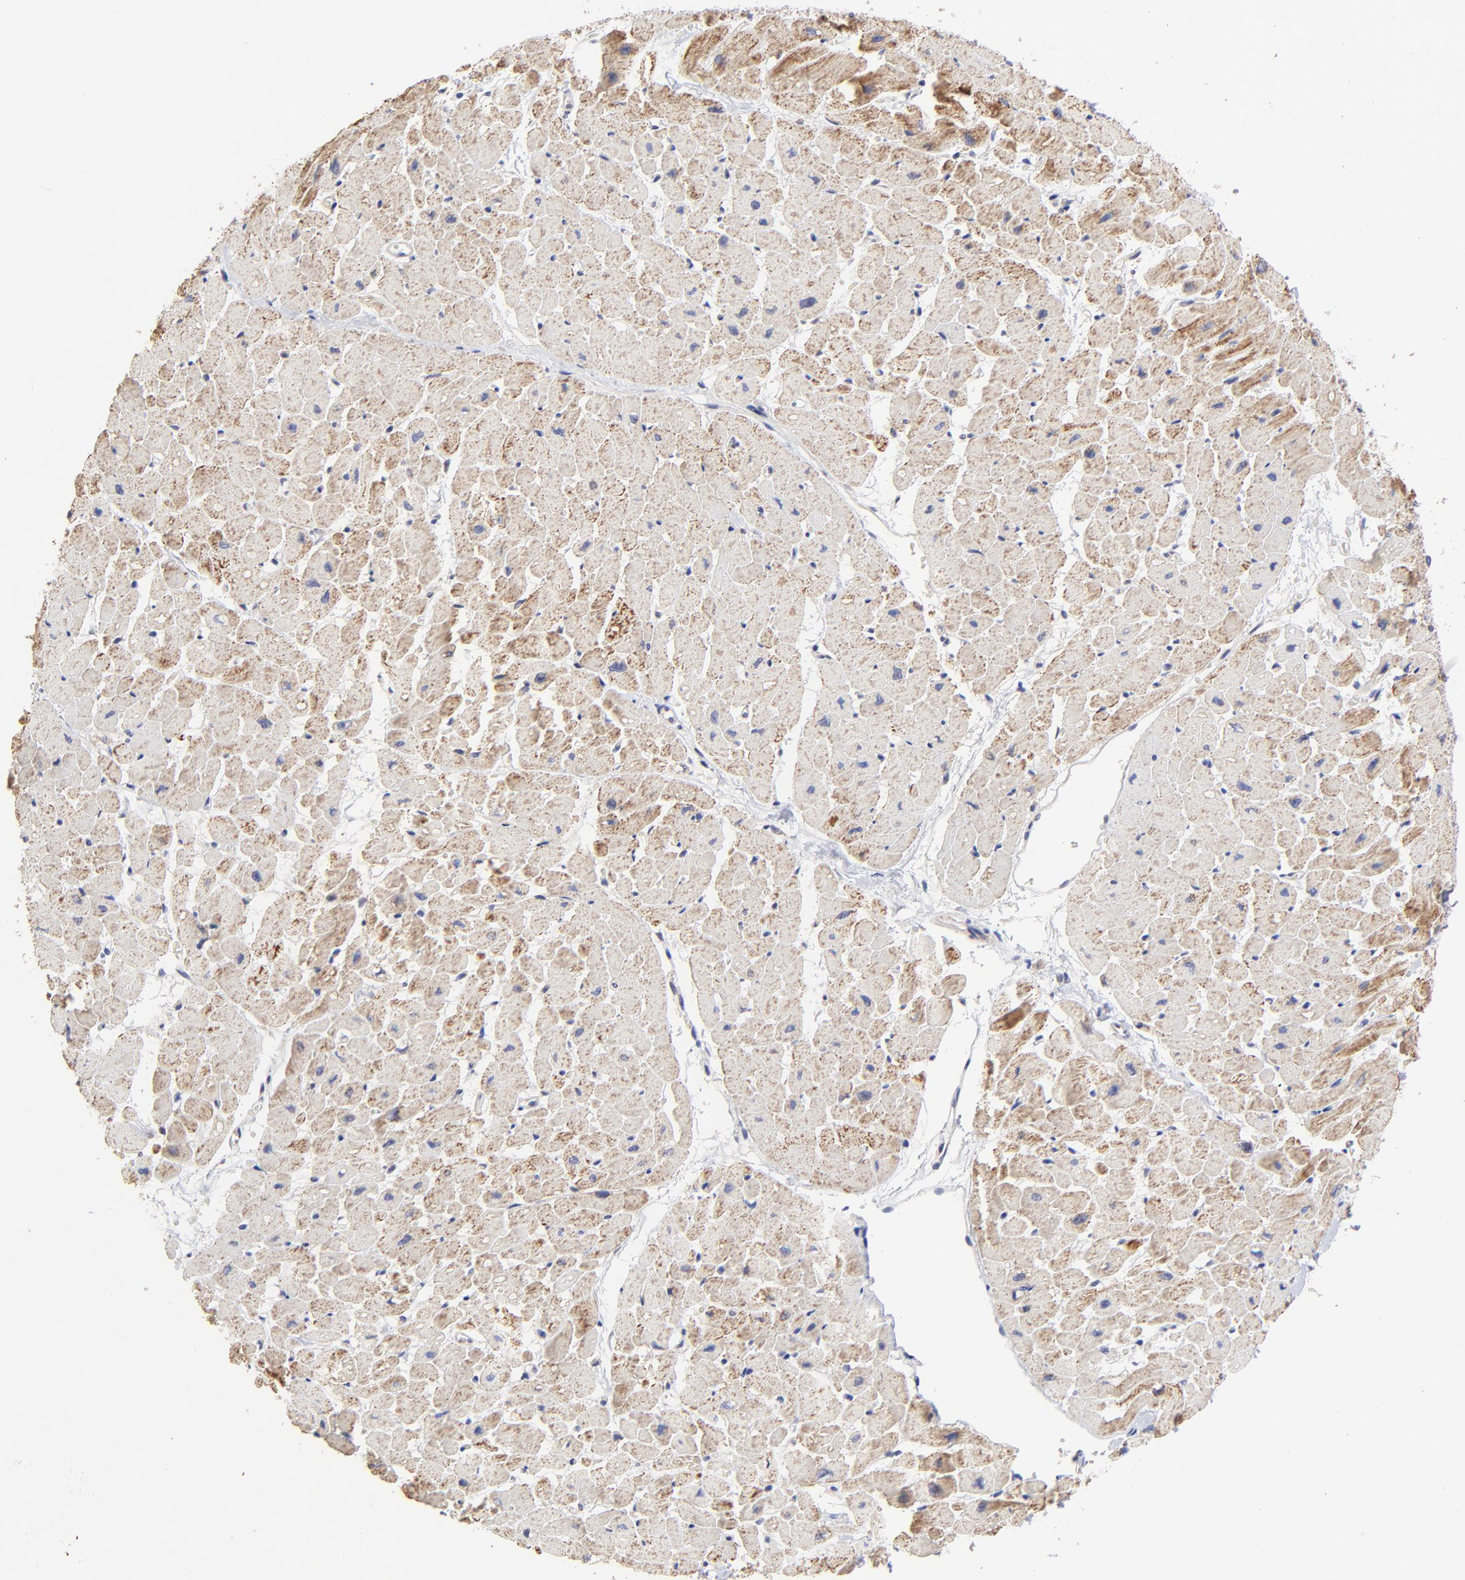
{"staining": {"intensity": "moderate", "quantity": ">75%", "location": "cytoplasmic/membranous"}, "tissue": "heart muscle", "cell_type": "Cardiomyocytes", "image_type": "normal", "snomed": [{"axis": "morphology", "description": "Normal tissue, NOS"}, {"axis": "topography", "description": "Heart"}], "caption": "Protein staining reveals moderate cytoplasmic/membranous staining in approximately >75% of cardiomyocytes in benign heart muscle.", "gene": "FBXL12", "patient": {"sex": "male", "age": 45}}